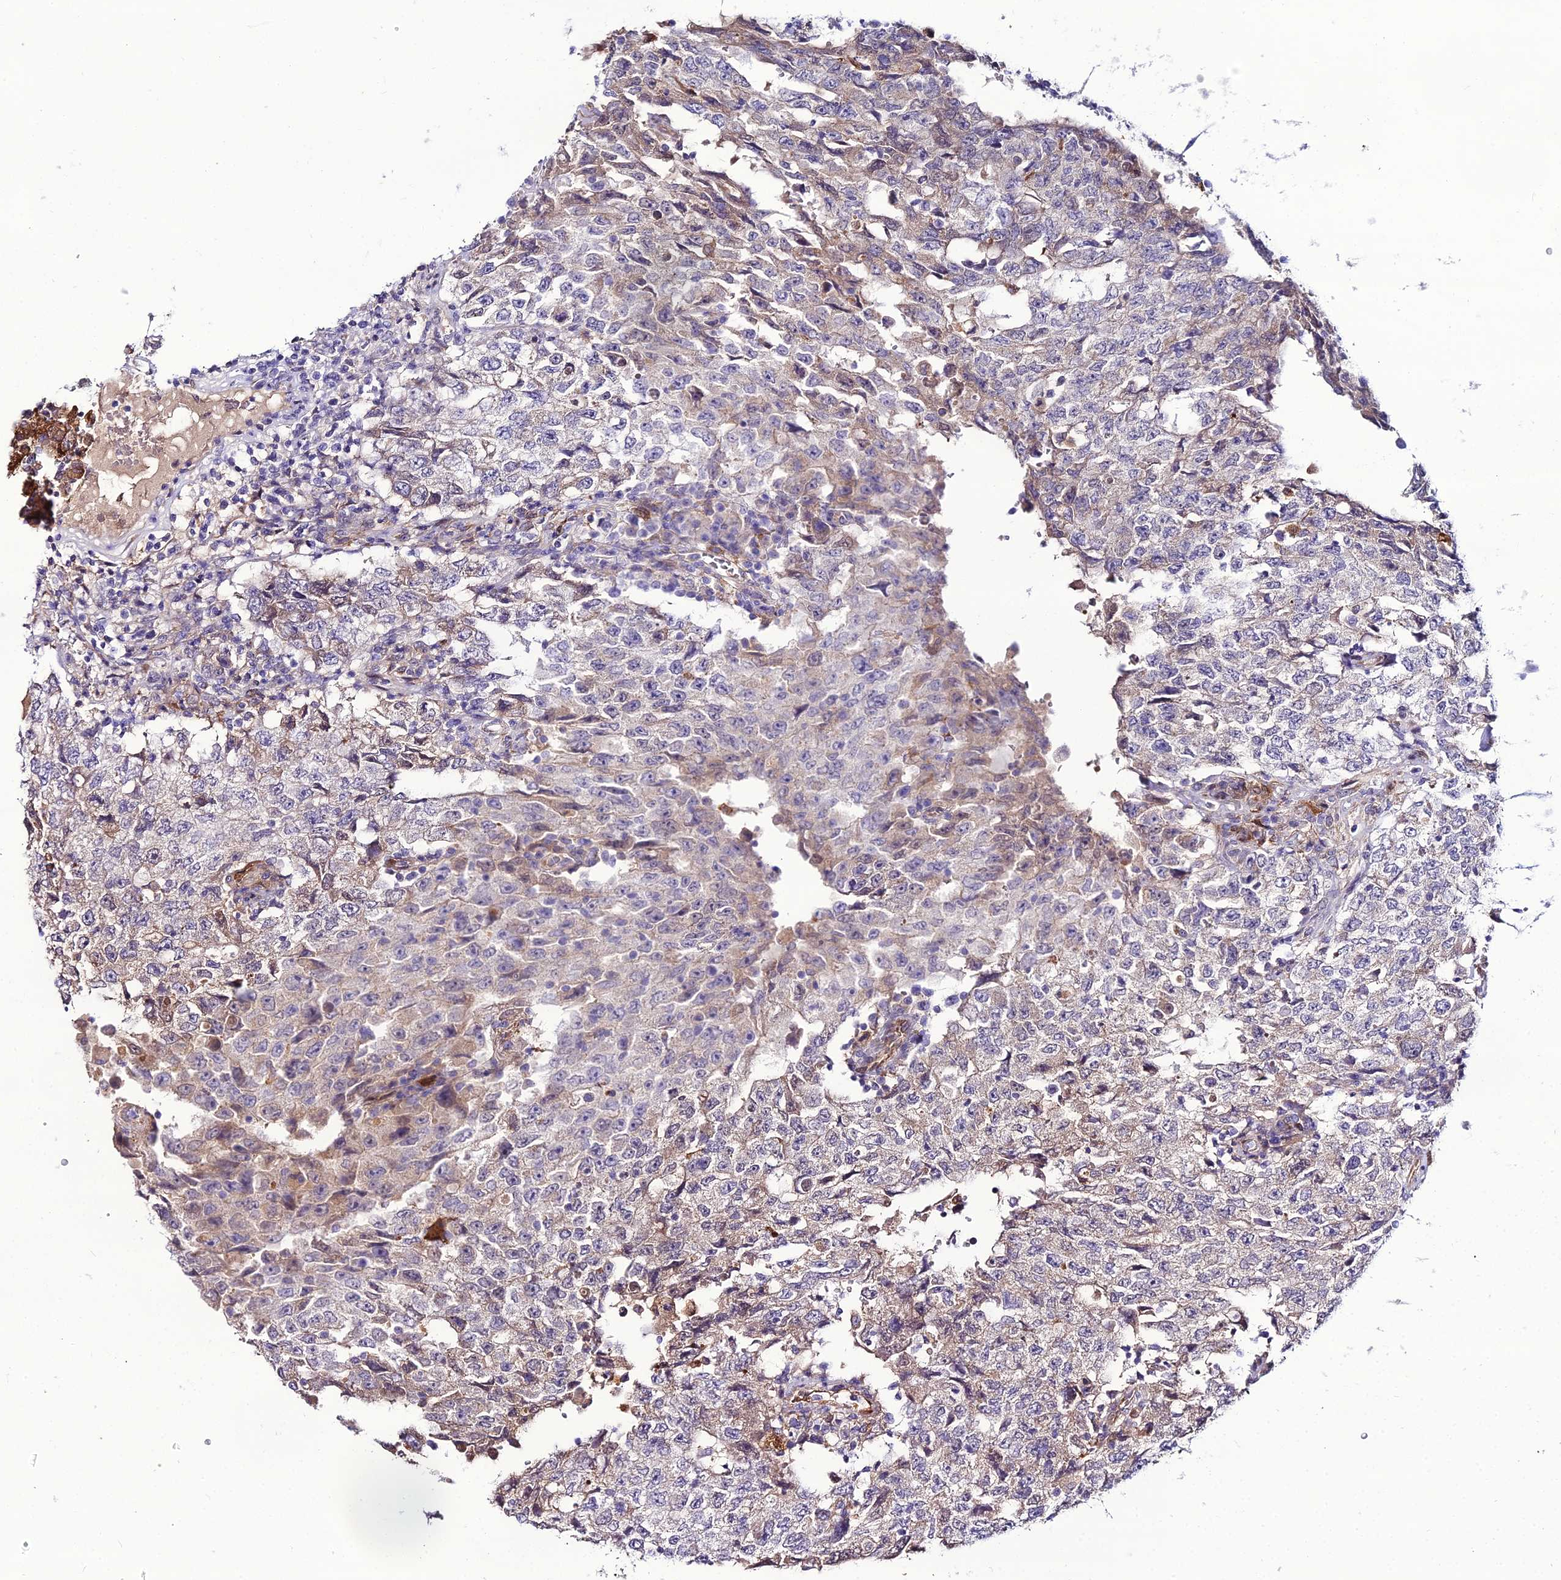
{"staining": {"intensity": "weak", "quantity": "<25%", "location": "cytoplasmic/membranous"}, "tissue": "testis cancer", "cell_type": "Tumor cells", "image_type": "cancer", "snomed": [{"axis": "morphology", "description": "Carcinoma, Embryonal, NOS"}, {"axis": "topography", "description": "Testis"}], "caption": "Testis embryonal carcinoma was stained to show a protein in brown. There is no significant expression in tumor cells.", "gene": "MB21D2", "patient": {"sex": "male", "age": 26}}